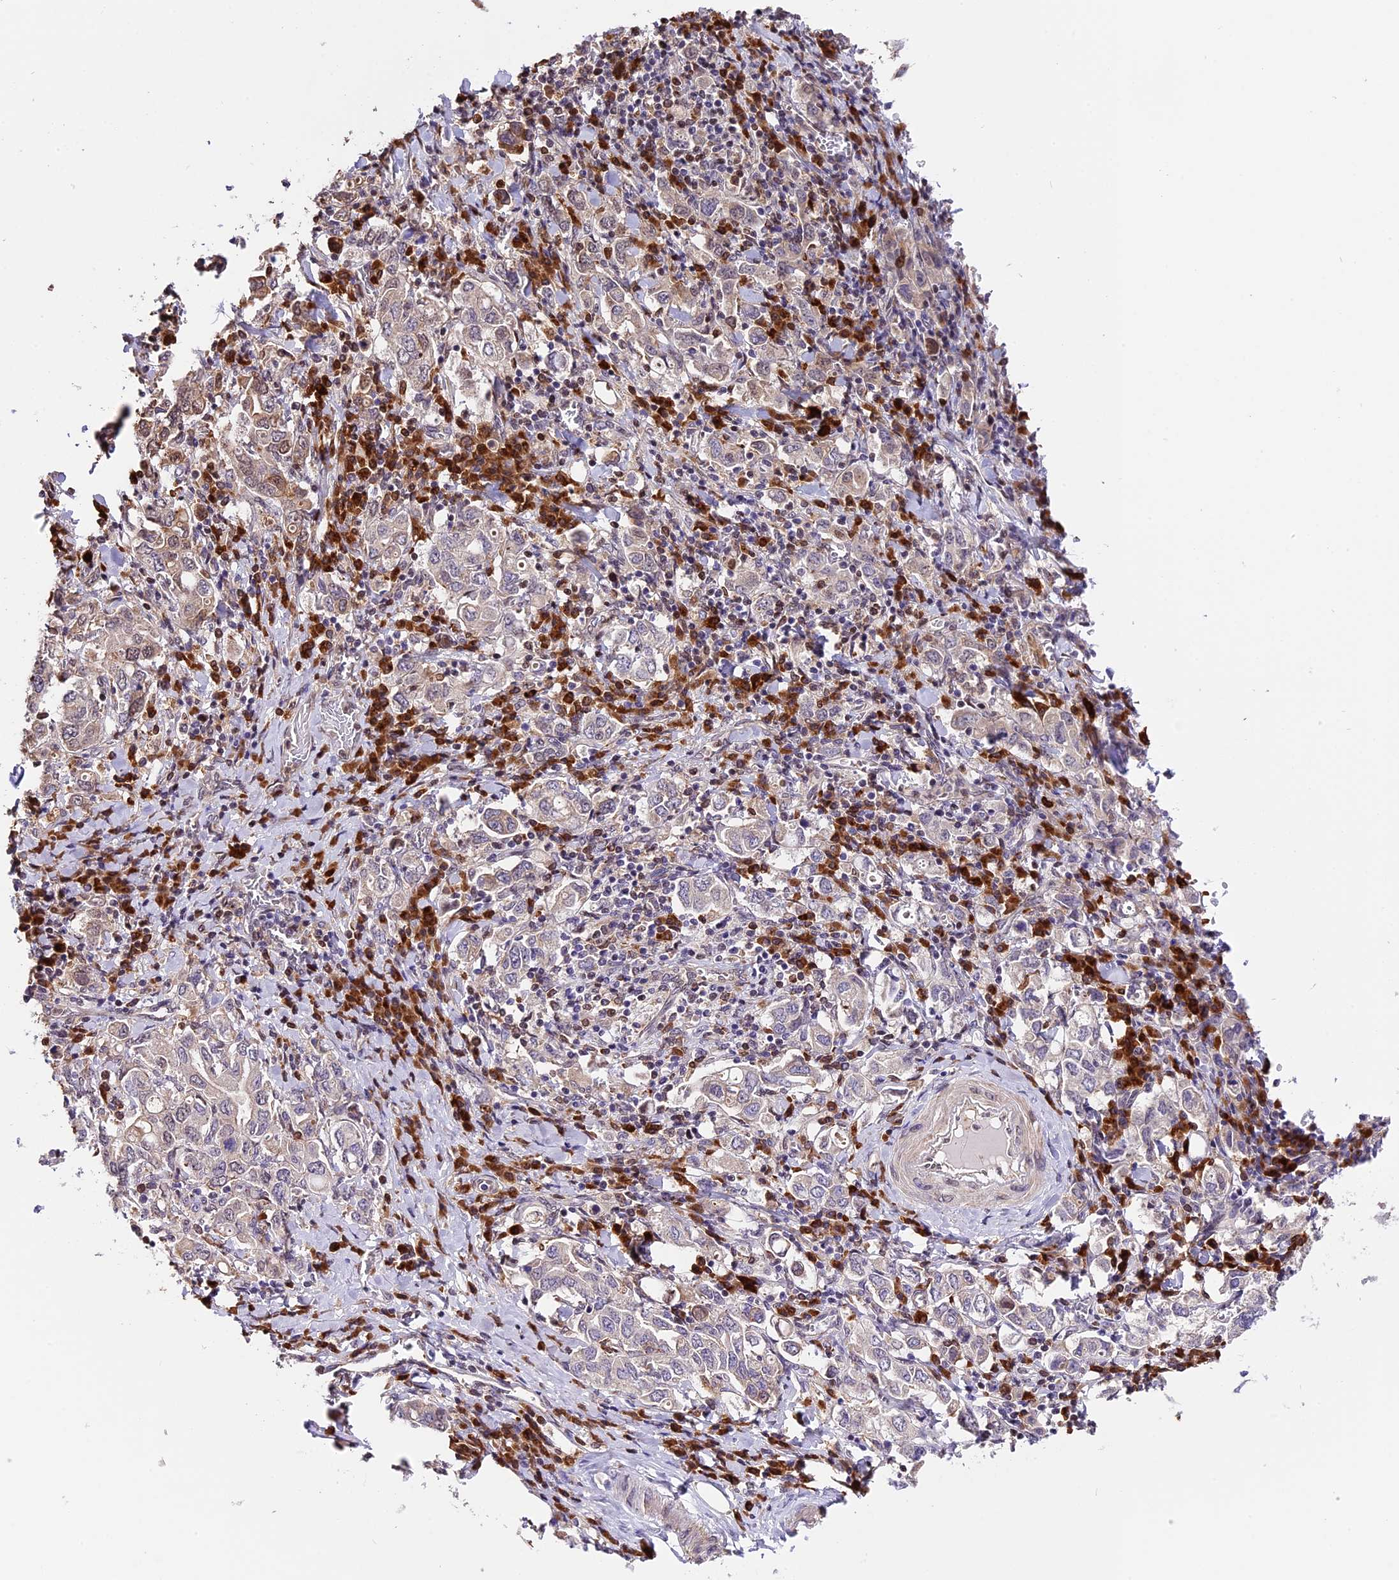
{"staining": {"intensity": "weak", "quantity": "<25%", "location": "nuclear"}, "tissue": "stomach cancer", "cell_type": "Tumor cells", "image_type": "cancer", "snomed": [{"axis": "morphology", "description": "Adenocarcinoma, NOS"}, {"axis": "topography", "description": "Stomach, upper"}], "caption": "High magnification brightfield microscopy of adenocarcinoma (stomach) stained with DAB (brown) and counterstained with hematoxylin (blue): tumor cells show no significant staining.", "gene": "HERPUD1", "patient": {"sex": "male", "age": 62}}